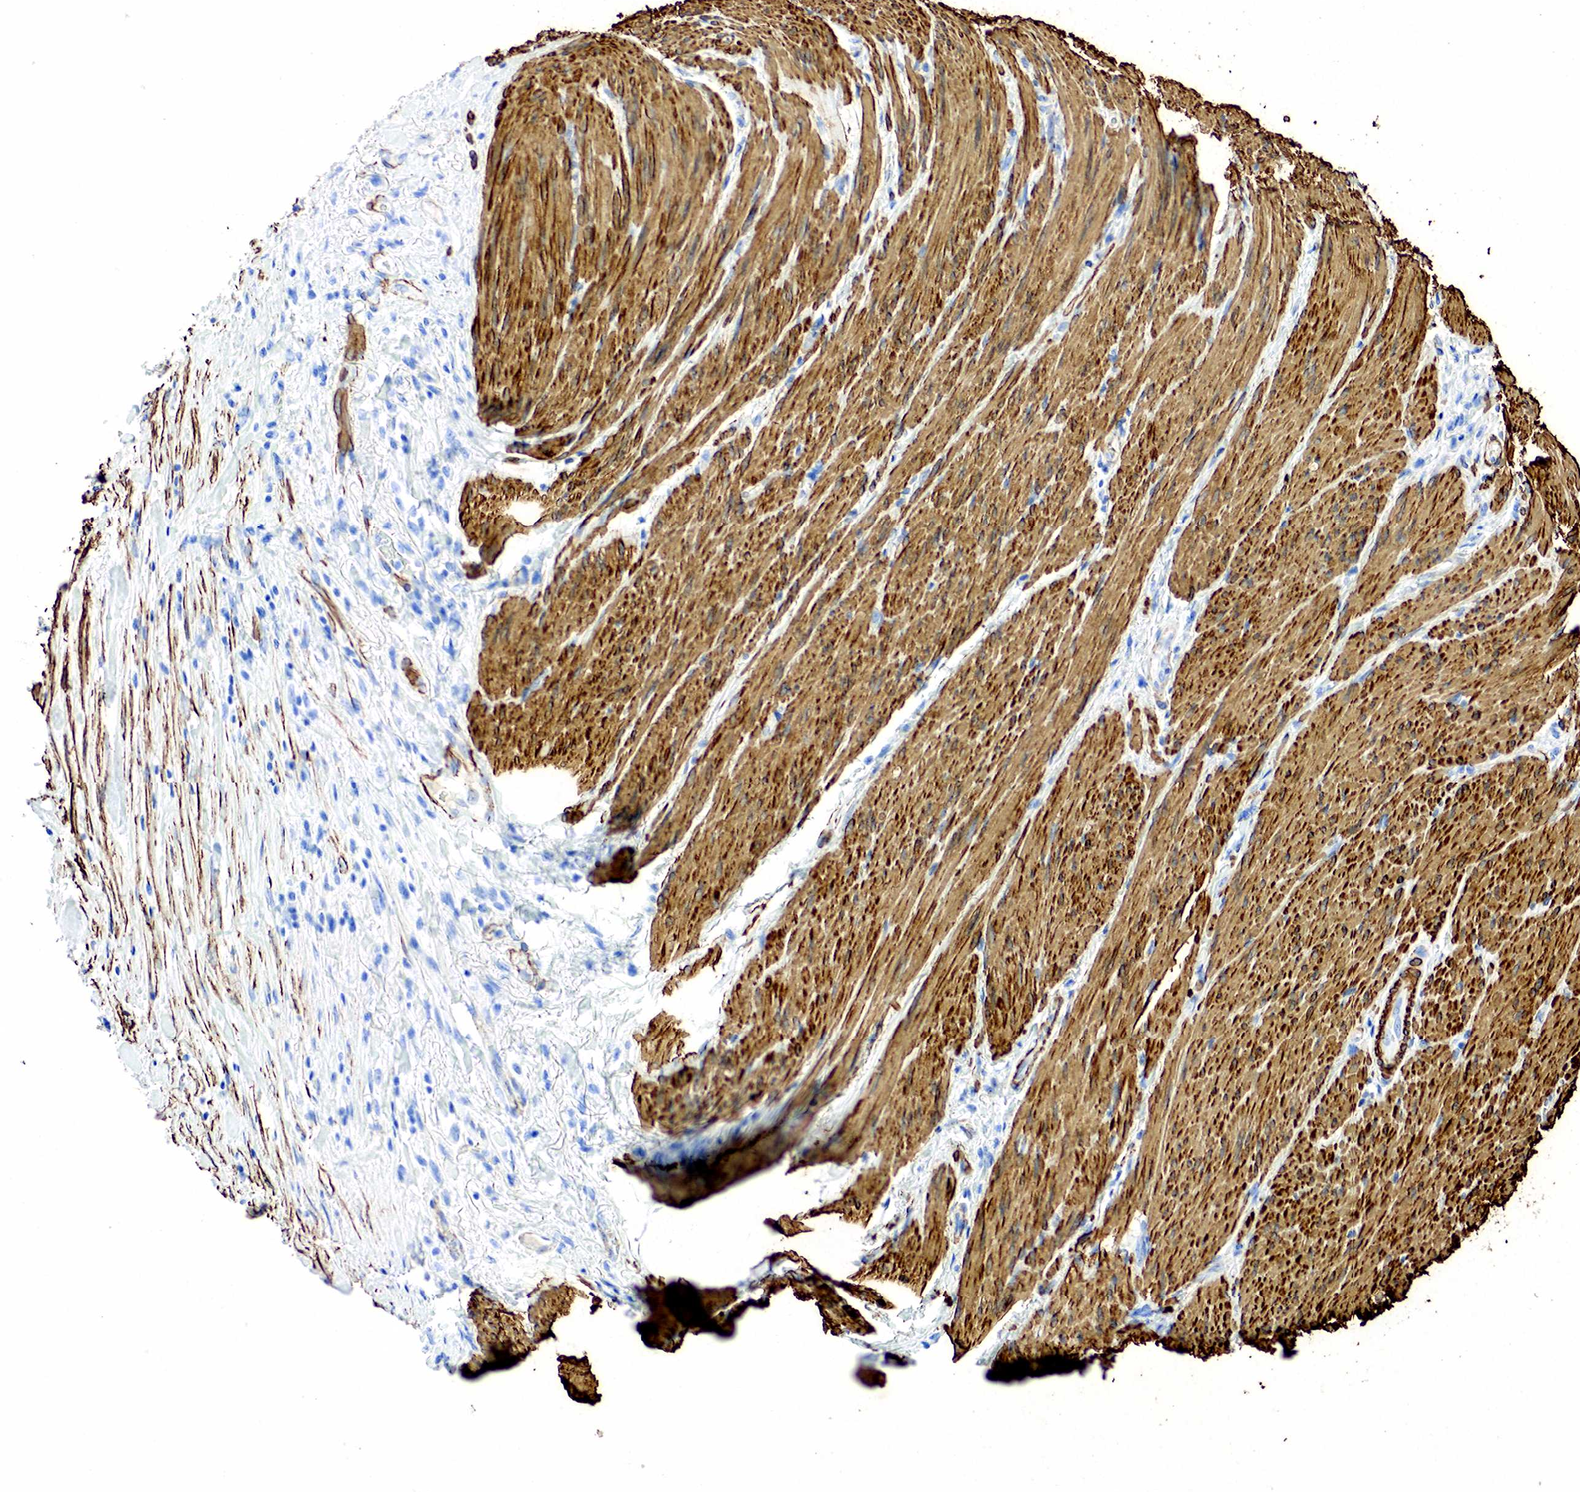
{"staining": {"intensity": "negative", "quantity": "none", "location": "none"}, "tissue": "colorectal cancer", "cell_type": "Tumor cells", "image_type": "cancer", "snomed": [{"axis": "morphology", "description": "Adenocarcinoma, NOS"}, {"axis": "topography", "description": "Rectum"}], "caption": "DAB immunohistochemical staining of colorectal cancer reveals no significant expression in tumor cells.", "gene": "ACTA1", "patient": {"sex": "female", "age": 57}}